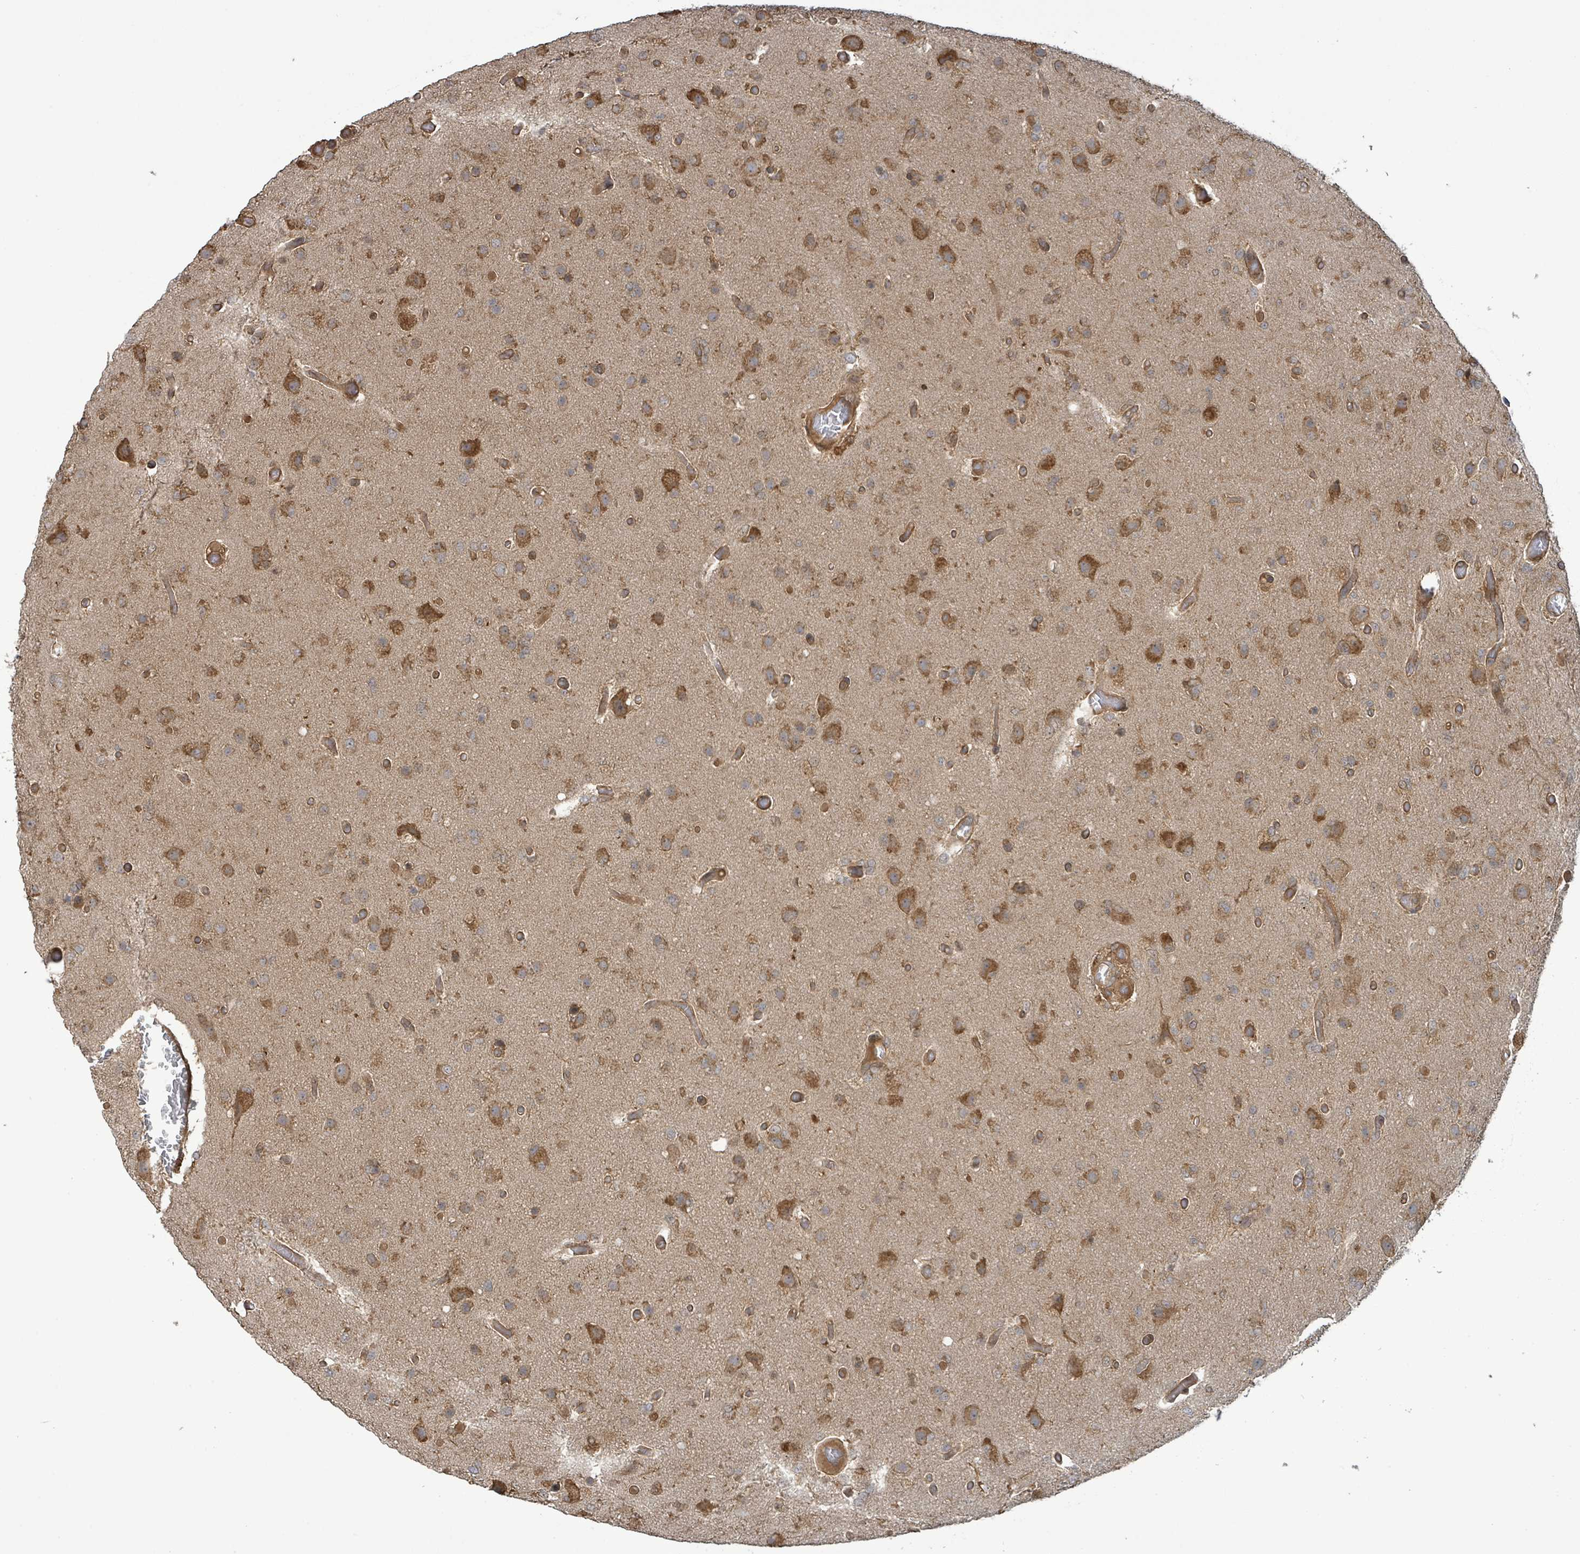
{"staining": {"intensity": "moderate", "quantity": ">75%", "location": "cytoplasmic/membranous"}, "tissue": "glioma", "cell_type": "Tumor cells", "image_type": "cancer", "snomed": [{"axis": "morphology", "description": "Glioma, malignant, High grade"}, {"axis": "topography", "description": "Brain"}], "caption": "Immunohistochemistry image of neoplastic tissue: human glioma stained using immunohistochemistry exhibits medium levels of moderate protein expression localized specifically in the cytoplasmic/membranous of tumor cells, appearing as a cytoplasmic/membranous brown color.", "gene": "ARPIN", "patient": {"sex": "female", "age": 74}}